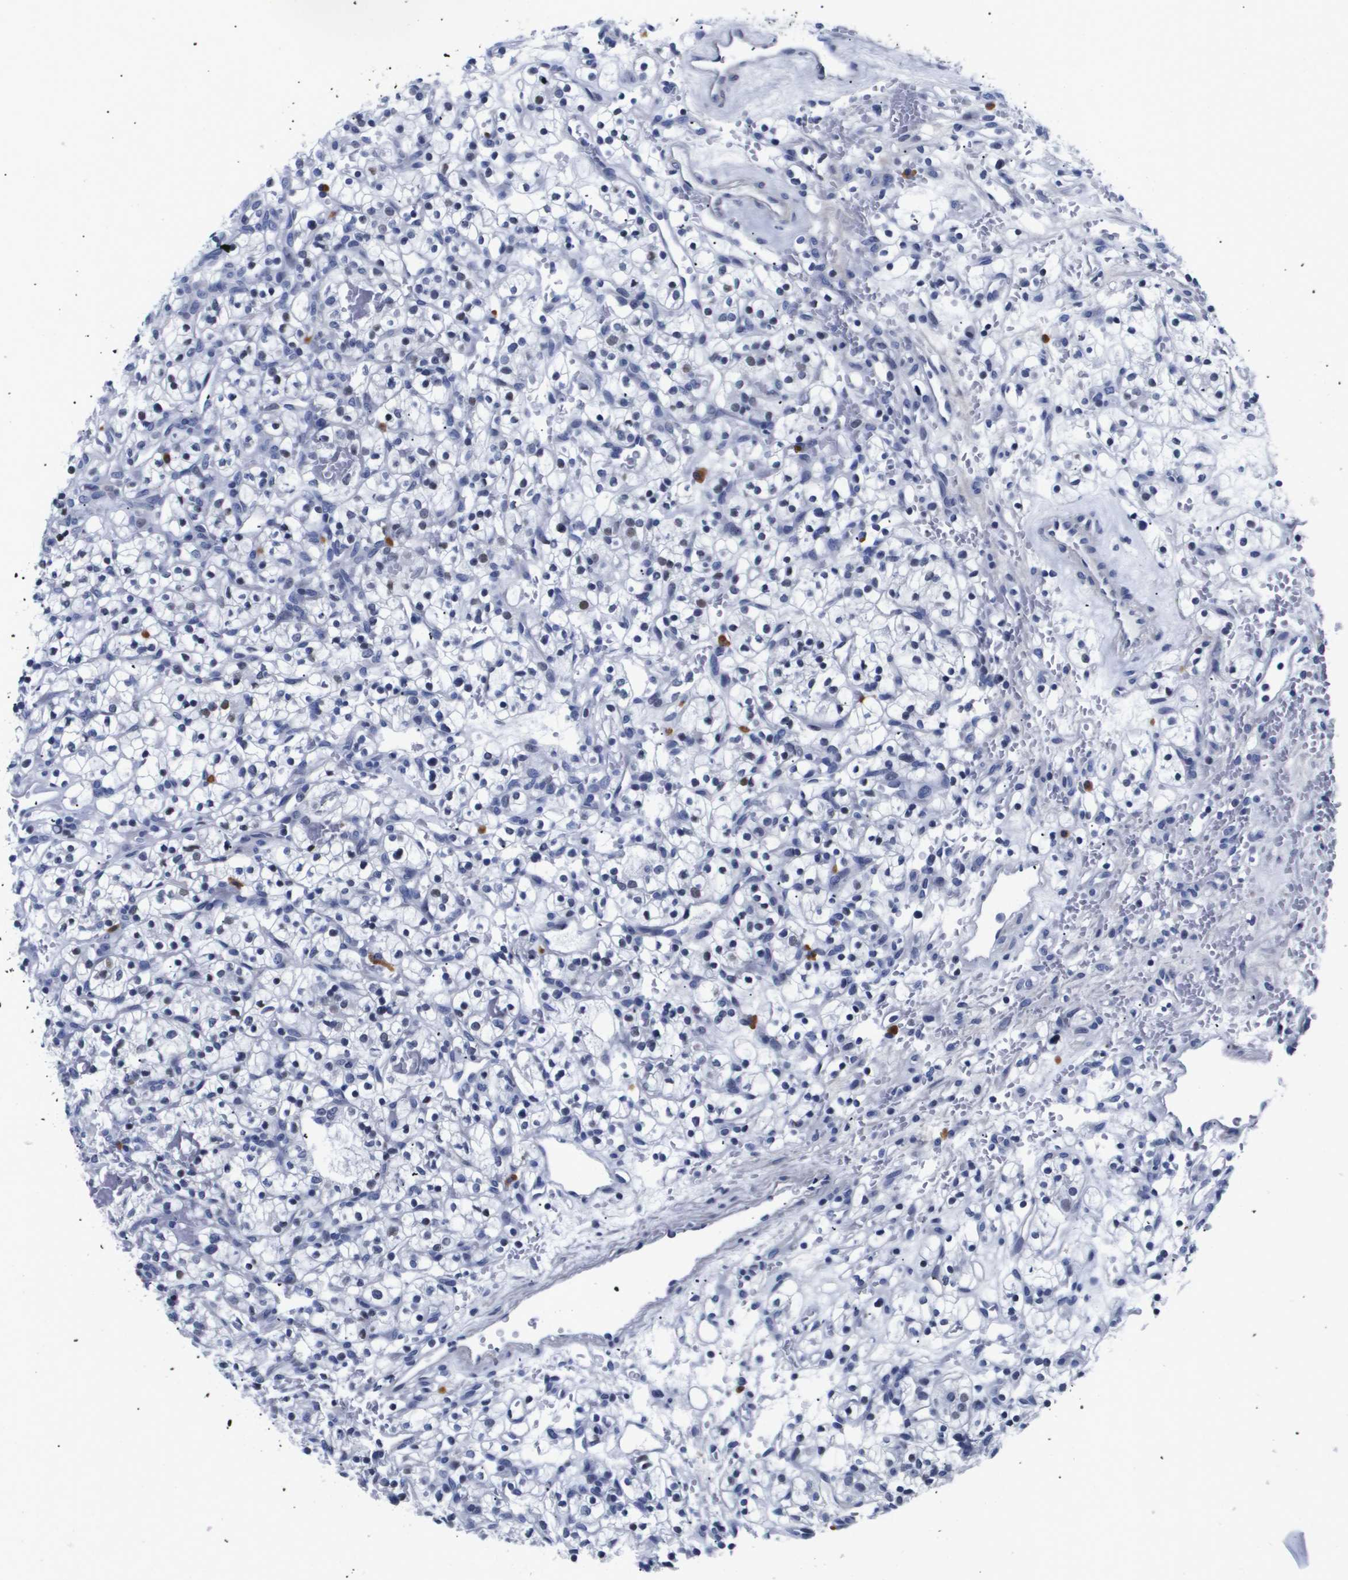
{"staining": {"intensity": "negative", "quantity": "none", "location": "none"}, "tissue": "renal cancer", "cell_type": "Tumor cells", "image_type": "cancer", "snomed": [{"axis": "morphology", "description": "Adenocarcinoma, NOS"}, {"axis": "topography", "description": "Kidney"}], "caption": "A micrograph of adenocarcinoma (renal) stained for a protein exhibits no brown staining in tumor cells. Nuclei are stained in blue.", "gene": "SHD", "patient": {"sex": "female", "age": 57}}